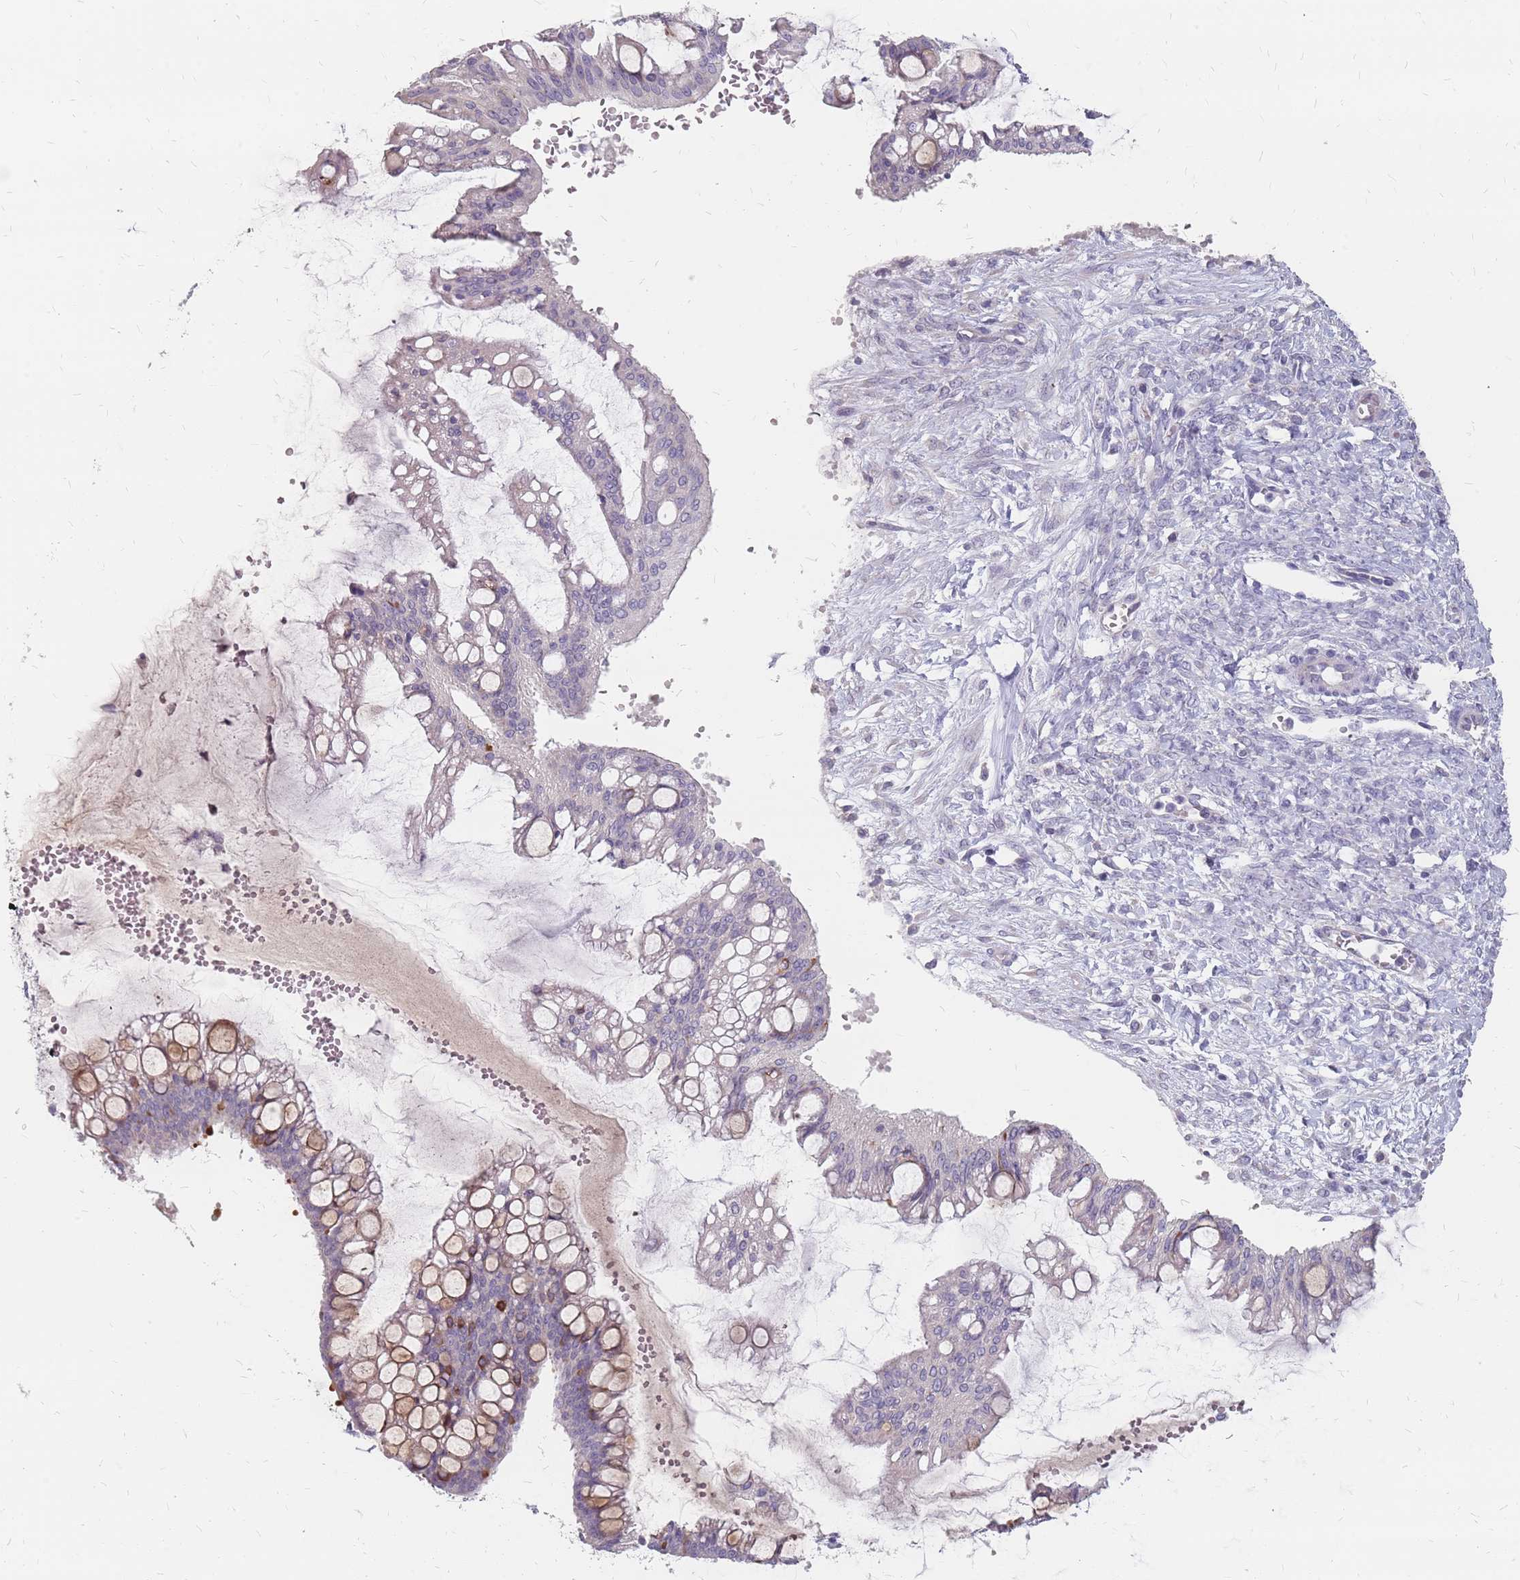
{"staining": {"intensity": "negative", "quantity": "none", "location": "none"}, "tissue": "ovarian cancer", "cell_type": "Tumor cells", "image_type": "cancer", "snomed": [{"axis": "morphology", "description": "Cystadenocarcinoma, mucinous, NOS"}, {"axis": "topography", "description": "Ovary"}], "caption": "Ovarian cancer (mucinous cystadenocarcinoma) stained for a protein using IHC exhibits no positivity tumor cells.", "gene": "CMTR2", "patient": {"sex": "female", "age": 73}}